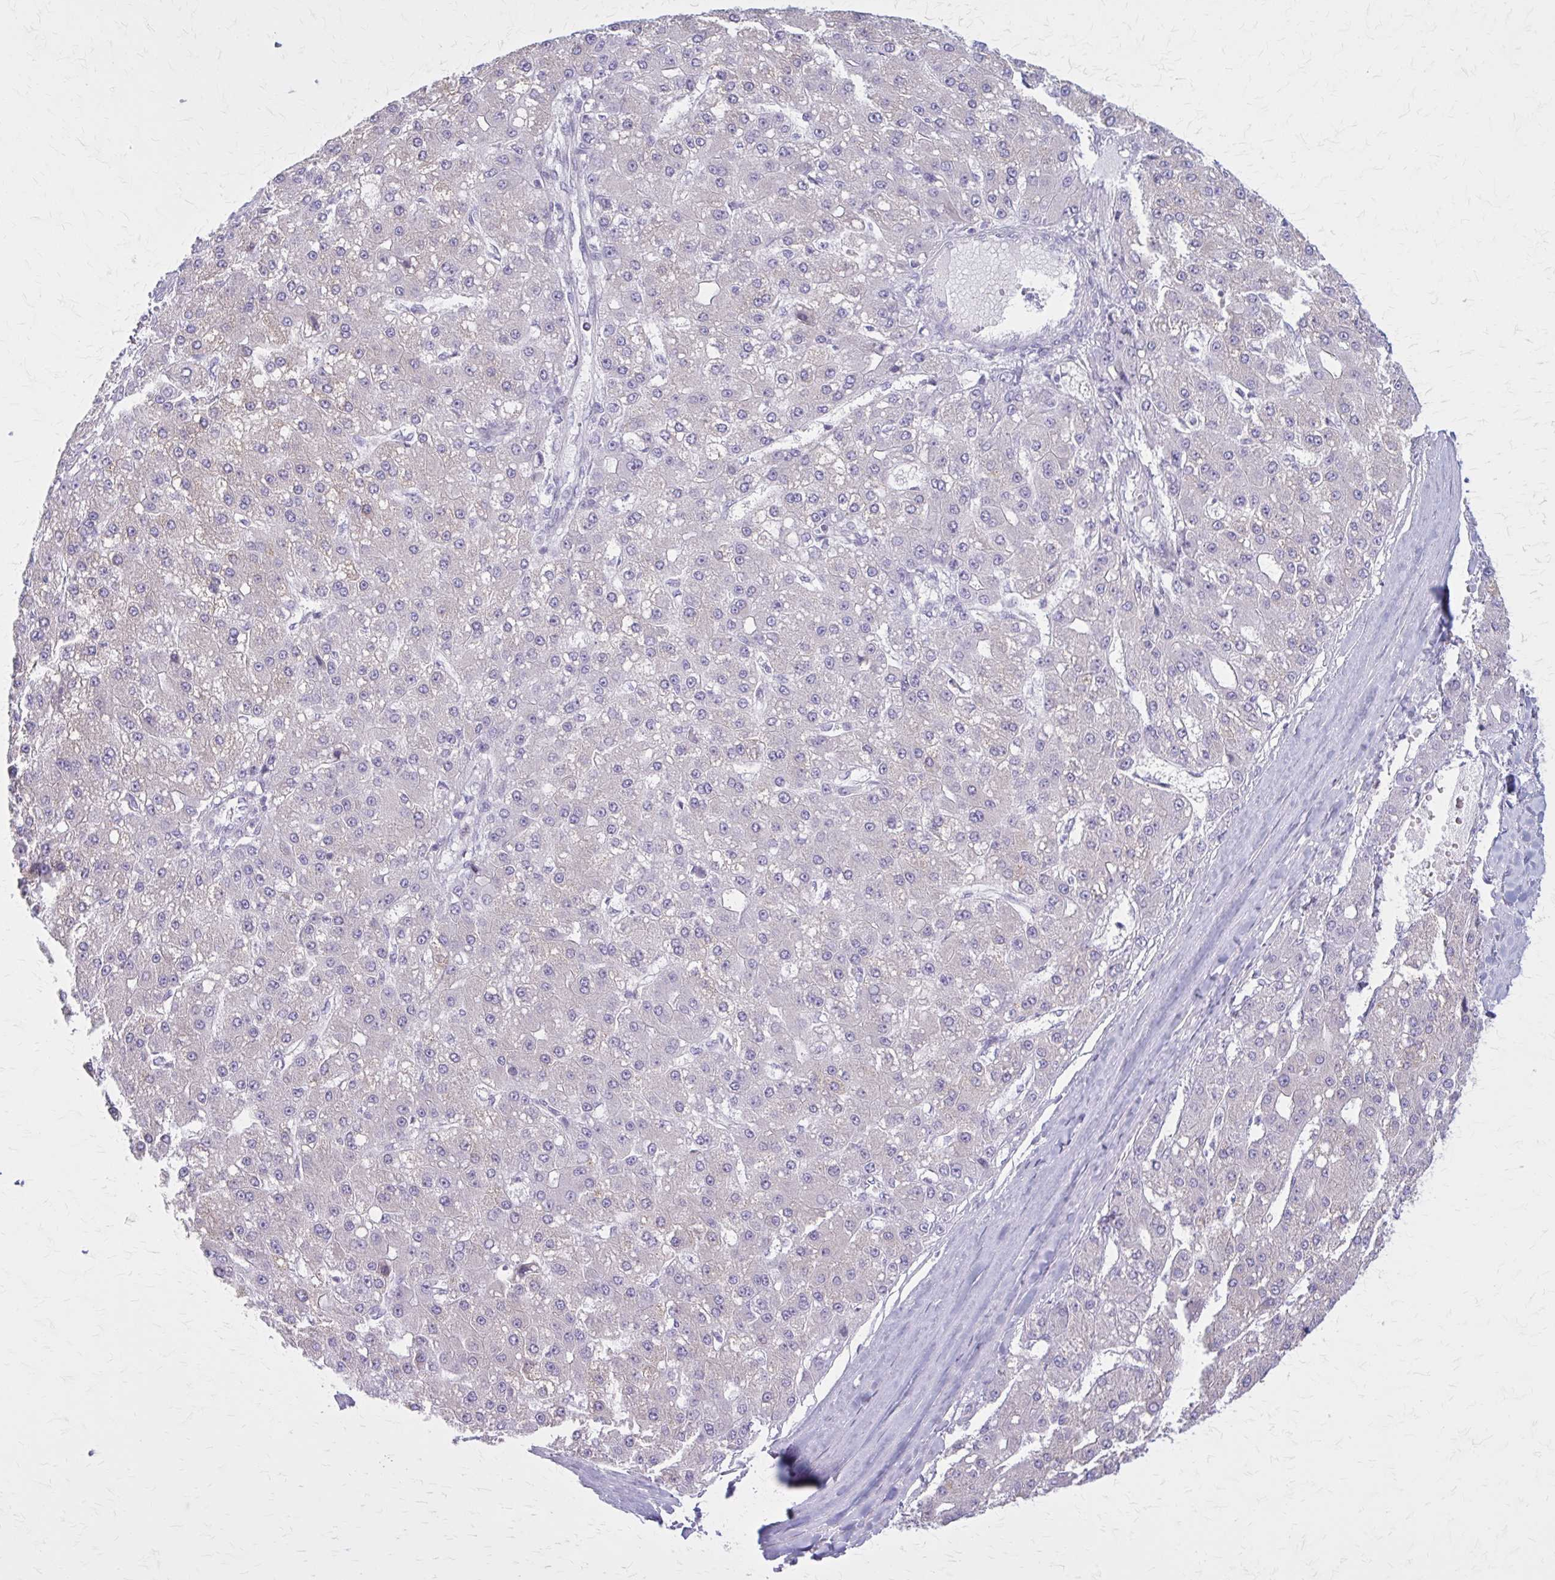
{"staining": {"intensity": "negative", "quantity": "none", "location": "none"}, "tissue": "liver cancer", "cell_type": "Tumor cells", "image_type": "cancer", "snomed": [{"axis": "morphology", "description": "Carcinoma, Hepatocellular, NOS"}, {"axis": "topography", "description": "Liver"}], "caption": "The photomicrograph shows no significant positivity in tumor cells of hepatocellular carcinoma (liver).", "gene": "PITPNM1", "patient": {"sex": "male", "age": 67}}